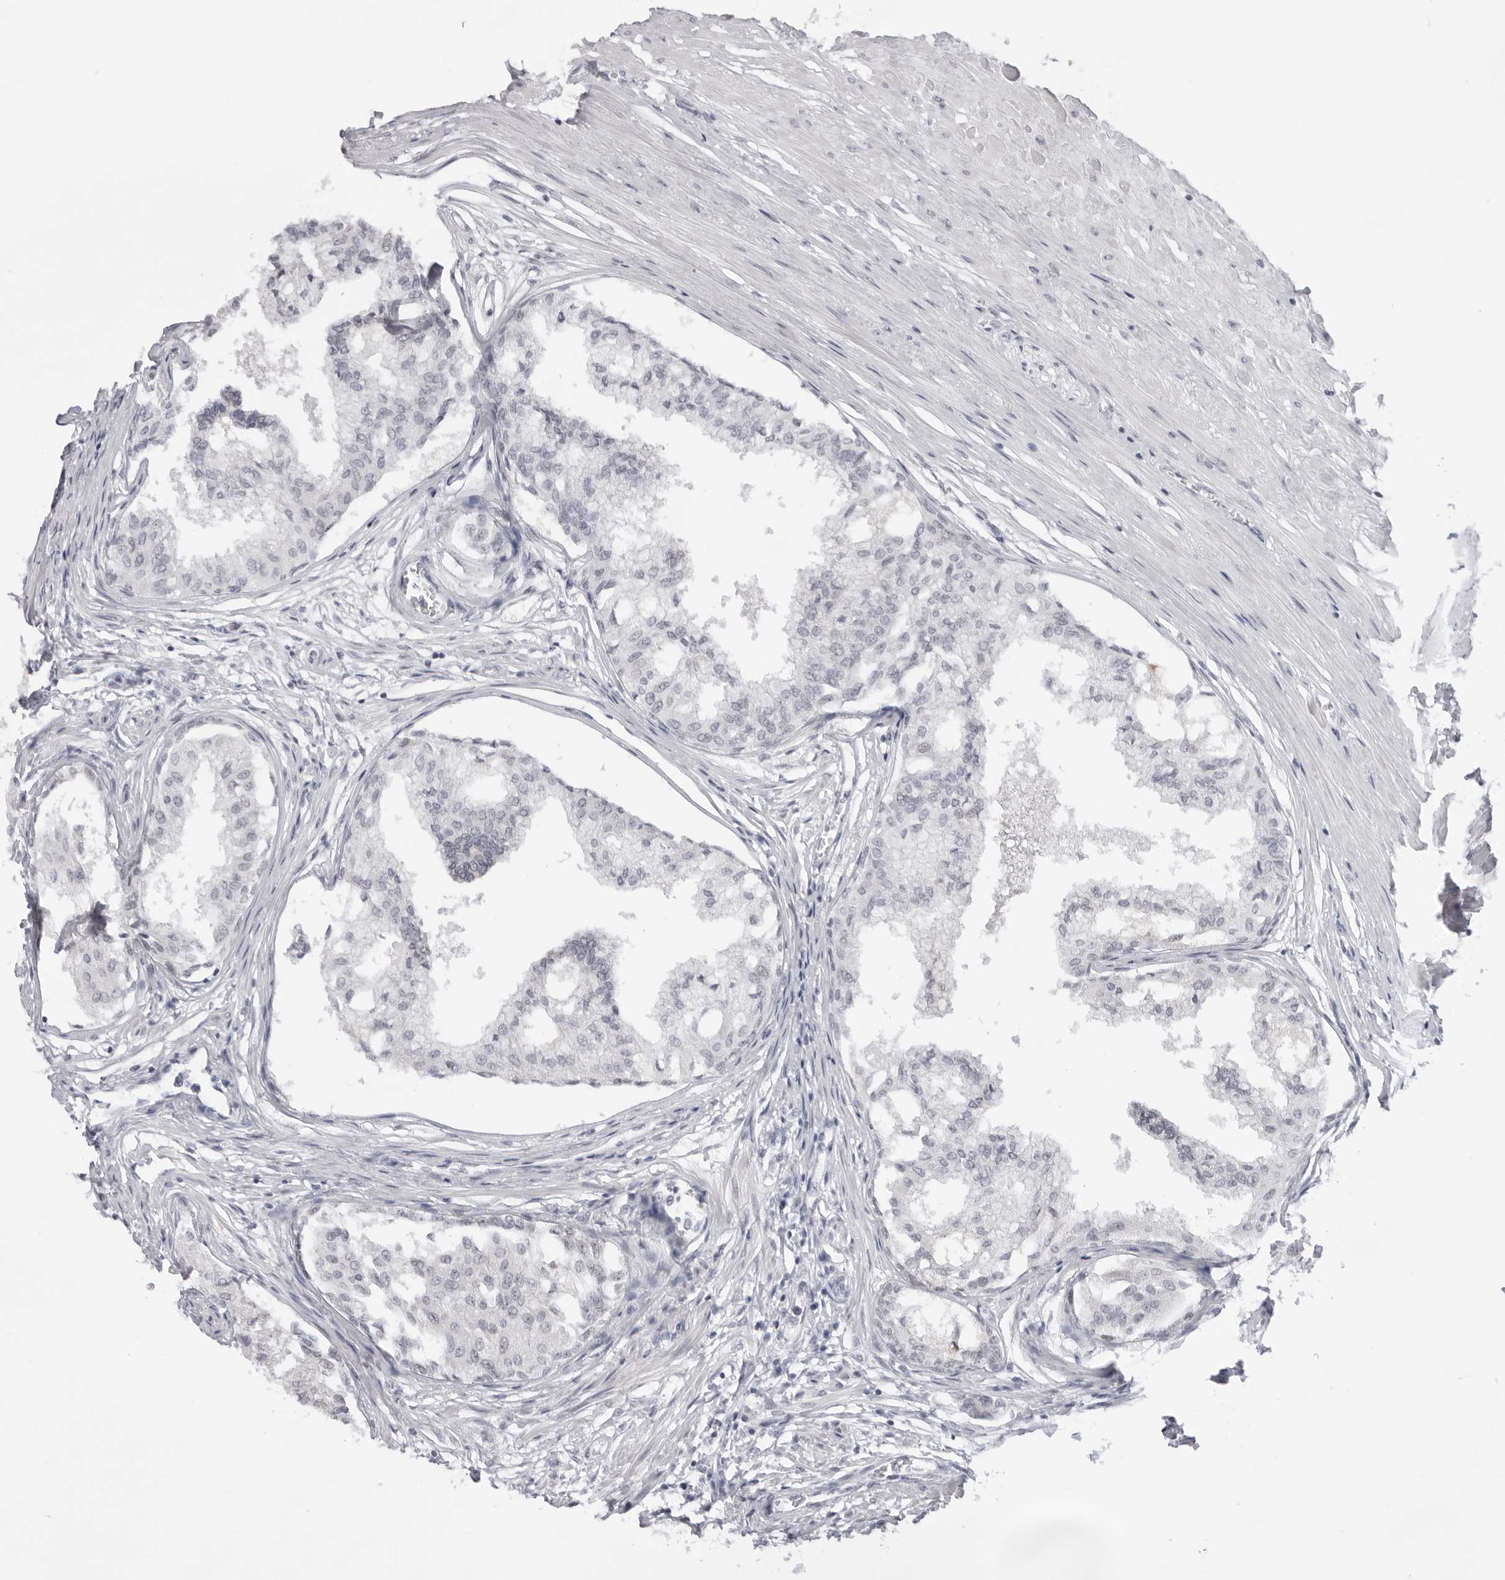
{"staining": {"intensity": "negative", "quantity": "none", "location": "none"}, "tissue": "prostate", "cell_type": "Glandular cells", "image_type": "normal", "snomed": [{"axis": "morphology", "description": "Normal tissue, NOS"}, {"axis": "topography", "description": "Prostate"}, {"axis": "topography", "description": "Seminal veicle"}], "caption": "The photomicrograph exhibits no significant expression in glandular cells of prostate. The staining was performed using DAB (3,3'-diaminobenzidine) to visualize the protein expression in brown, while the nuclei were stained in blue with hematoxylin (Magnification: 20x).", "gene": "KLK12", "patient": {"sex": "male", "age": 60}}